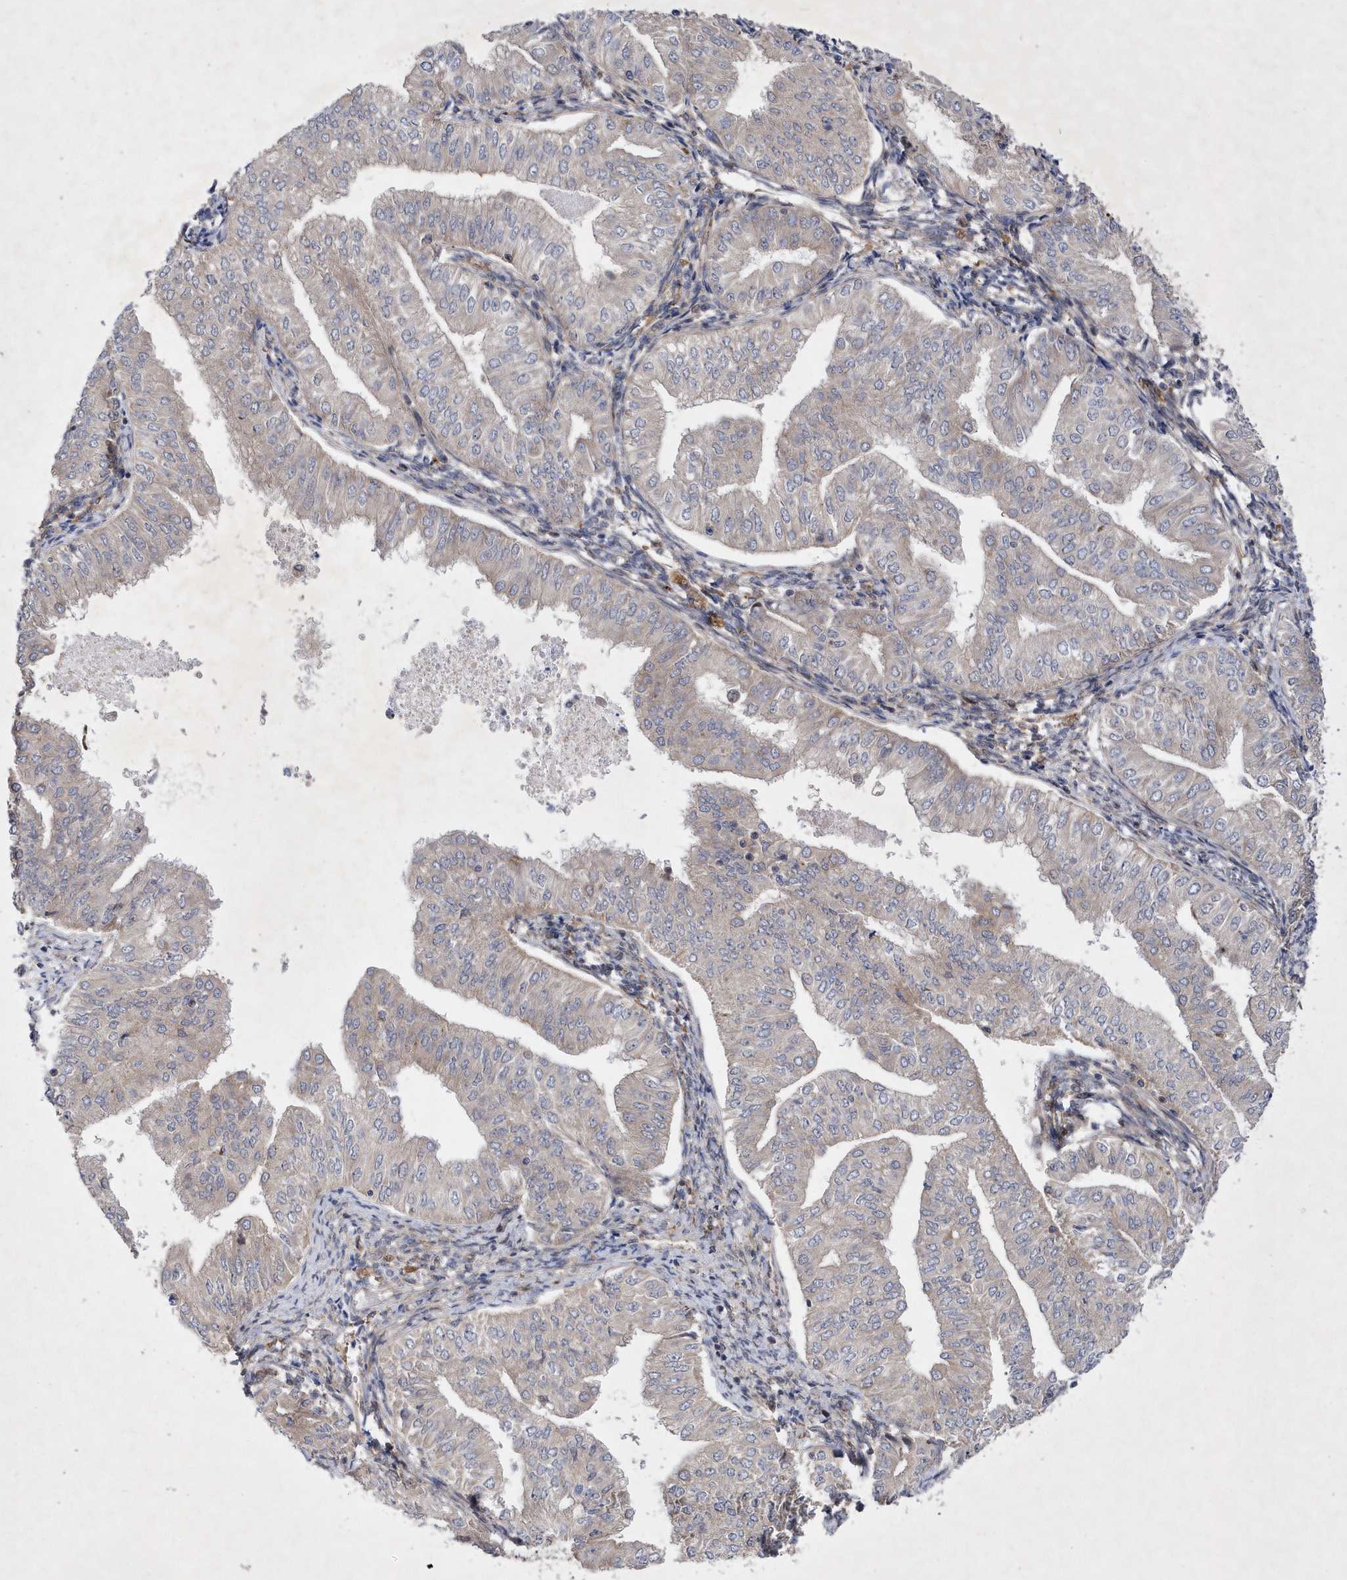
{"staining": {"intensity": "weak", "quantity": "<25%", "location": "cytoplasmic/membranous"}, "tissue": "endometrial cancer", "cell_type": "Tumor cells", "image_type": "cancer", "snomed": [{"axis": "morphology", "description": "Normal tissue, NOS"}, {"axis": "morphology", "description": "Adenocarcinoma, NOS"}, {"axis": "topography", "description": "Endometrium"}], "caption": "High magnification brightfield microscopy of adenocarcinoma (endometrial) stained with DAB (3,3'-diaminobenzidine) (brown) and counterstained with hematoxylin (blue): tumor cells show no significant expression.", "gene": "LONRF2", "patient": {"sex": "female", "age": 53}}